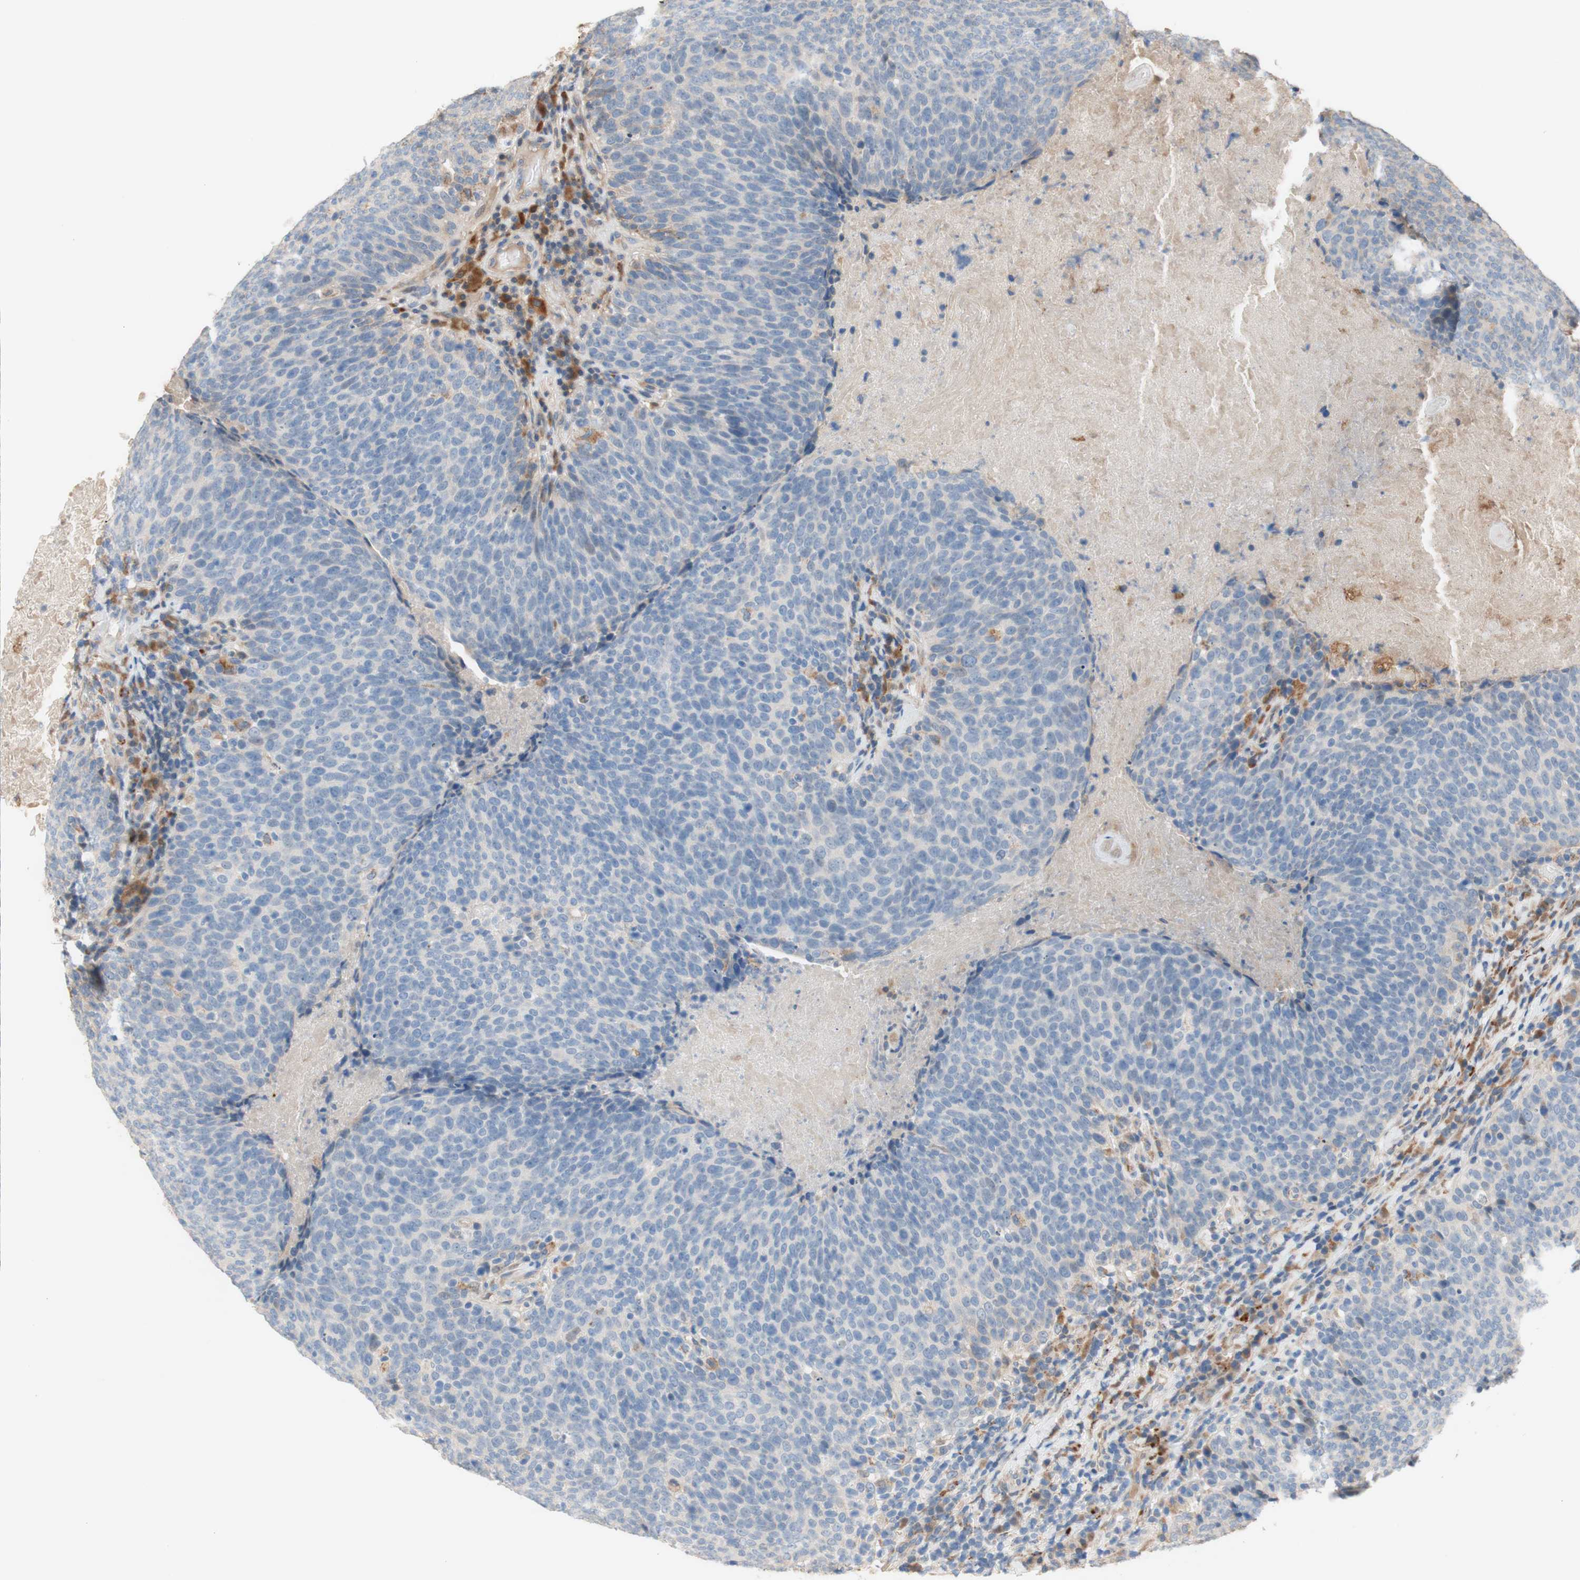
{"staining": {"intensity": "negative", "quantity": "none", "location": "none"}, "tissue": "head and neck cancer", "cell_type": "Tumor cells", "image_type": "cancer", "snomed": [{"axis": "morphology", "description": "Squamous cell carcinoma, NOS"}, {"axis": "morphology", "description": "Squamous cell carcinoma, metastatic, NOS"}, {"axis": "topography", "description": "Lymph node"}, {"axis": "topography", "description": "Head-Neck"}], "caption": "There is no significant expression in tumor cells of metastatic squamous cell carcinoma (head and neck).", "gene": "PTPN21", "patient": {"sex": "male", "age": 62}}